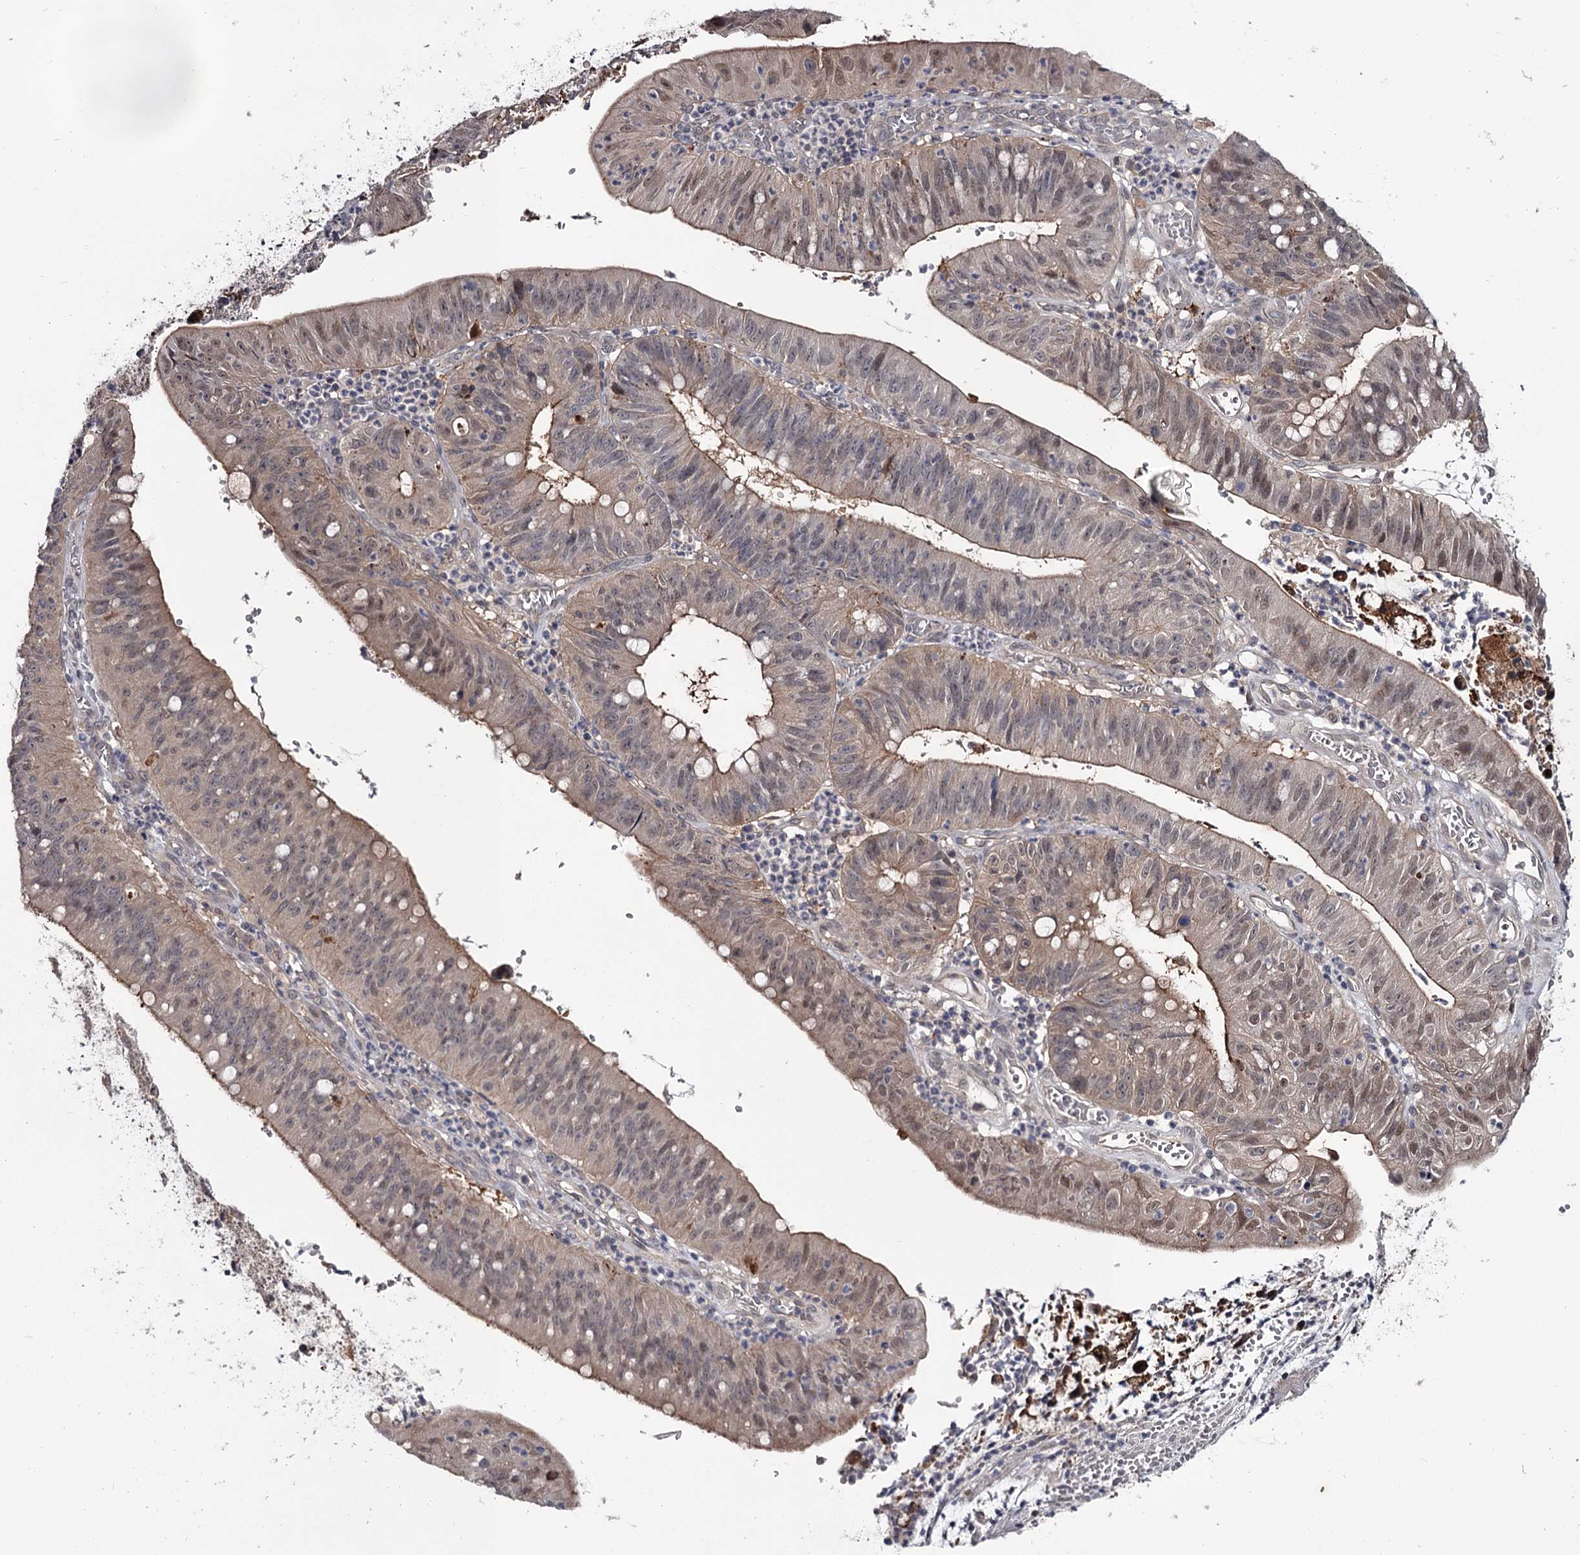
{"staining": {"intensity": "weak", "quantity": "25%-75%", "location": "cytoplasmic/membranous,nuclear"}, "tissue": "stomach cancer", "cell_type": "Tumor cells", "image_type": "cancer", "snomed": [{"axis": "morphology", "description": "Adenocarcinoma, NOS"}, {"axis": "topography", "description": "Stomach"}], "caption": "Immunohistochemistry histopathology image of adenocarcinoma (stomach) stained for a protein (brown), which exhibits low levels of weak cytoplasmic/membranous and nuclear staining in approximately 25%-75% of tumor cells.", "gene": "DAO", "patient": {"sex": "male", "age": 59}}